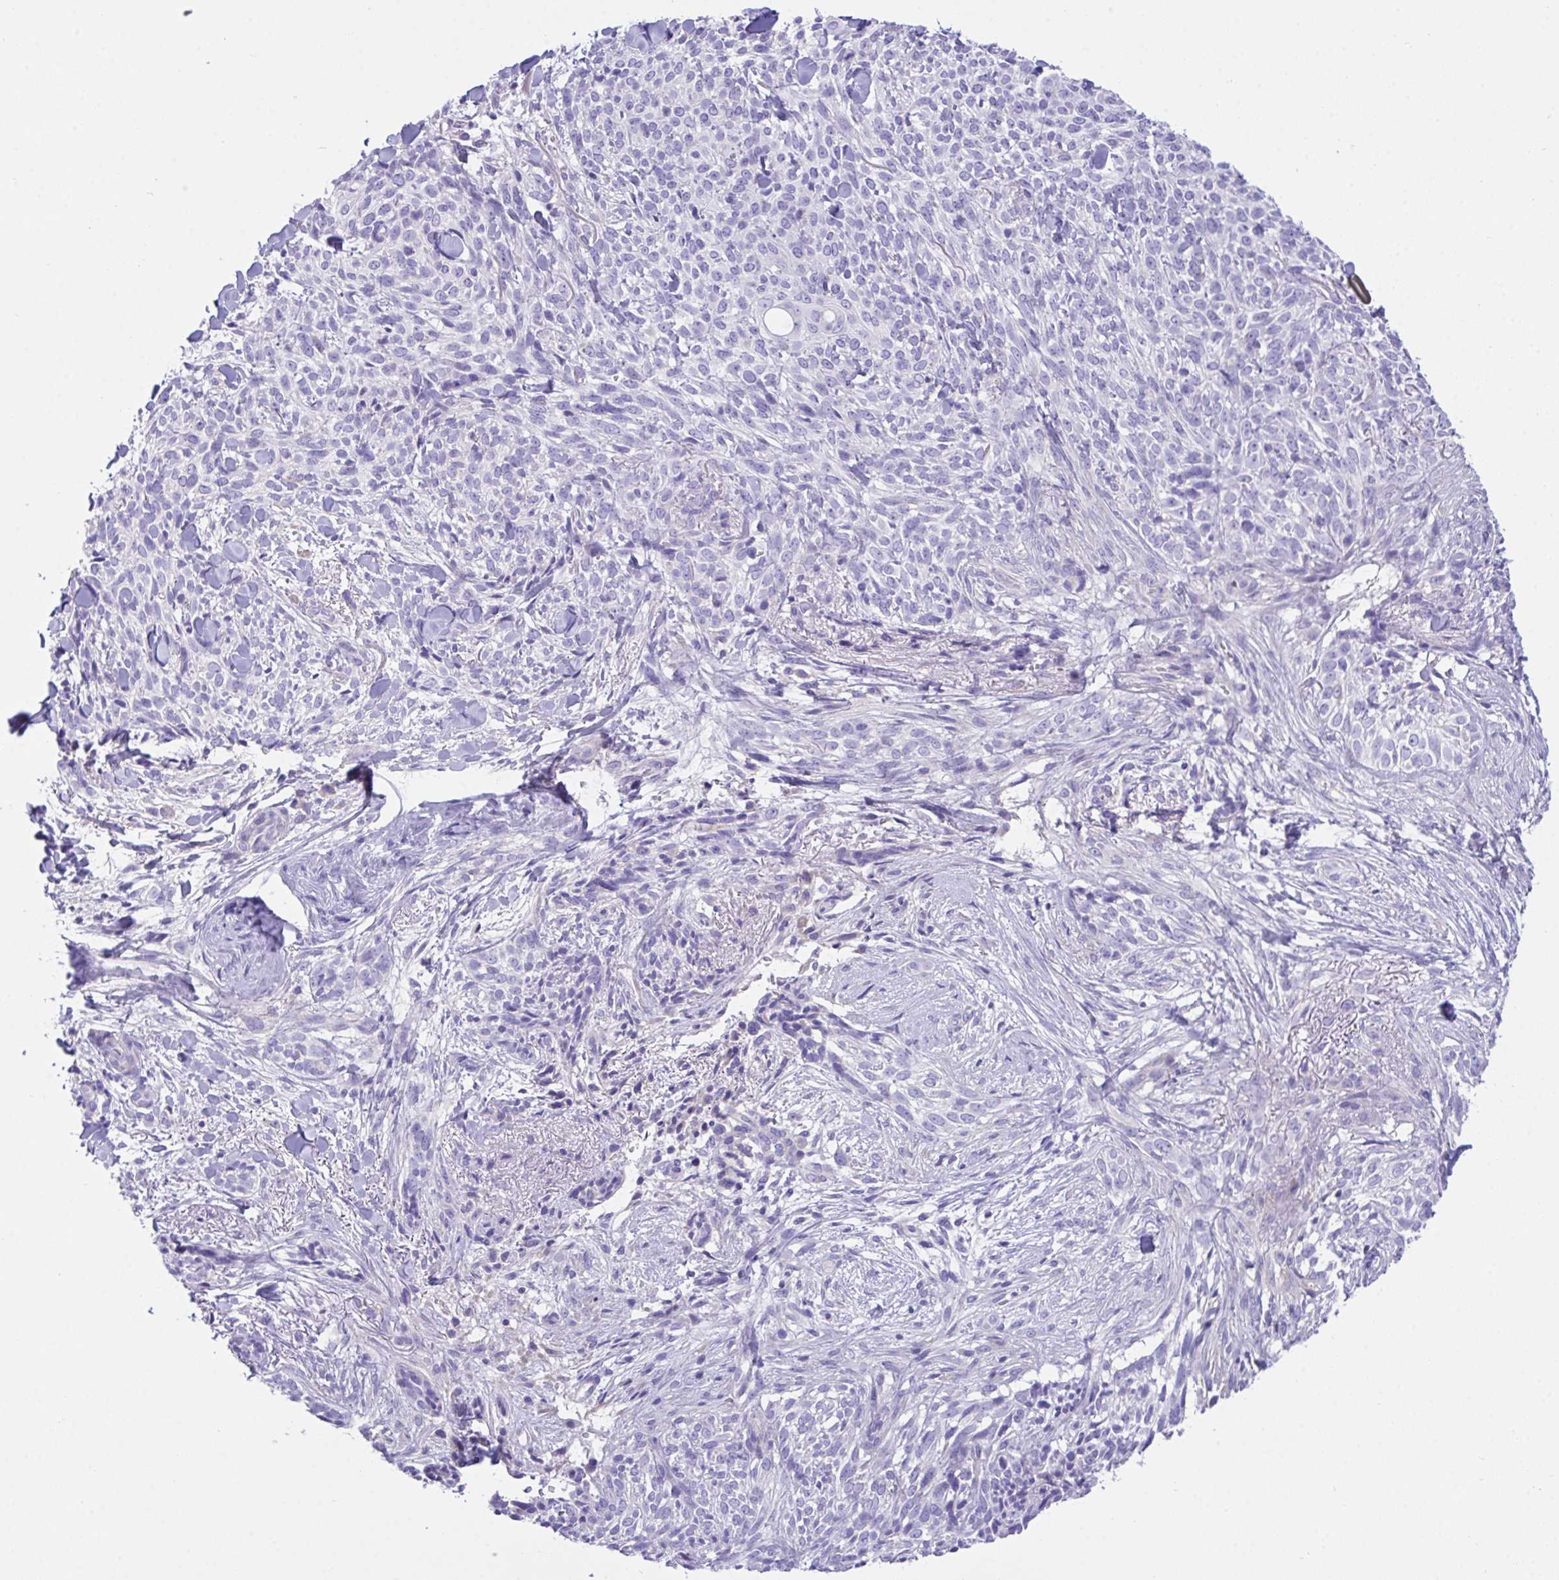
{"staining": {"intensity": "negative", "quantity": "none", "location": "none"}, "tissue": "skin cancer", "cell_type": "Tumor cells", "image_type": "cancer", "snomed": [{"axis": "morphology", "description": "Basal cell carcinoma"}, {"axis": "topography", "description": "Skin"}, {"axis": "topography", "description": "Skin of face"}], "caption": "Immunohistochemistry (IHC) image of basal cell carcinoma (skin) stained for a protein (brown), which reveals no positivity in tumor cells. Brightfield microscopy of IHC stained with DAB (3,3'-diaminobenzidine) (brown) and hematoxylin (blue), captured at high magnification.", "gene": "TMEM106B", "patient": {"sex": "female", "age": 90}}